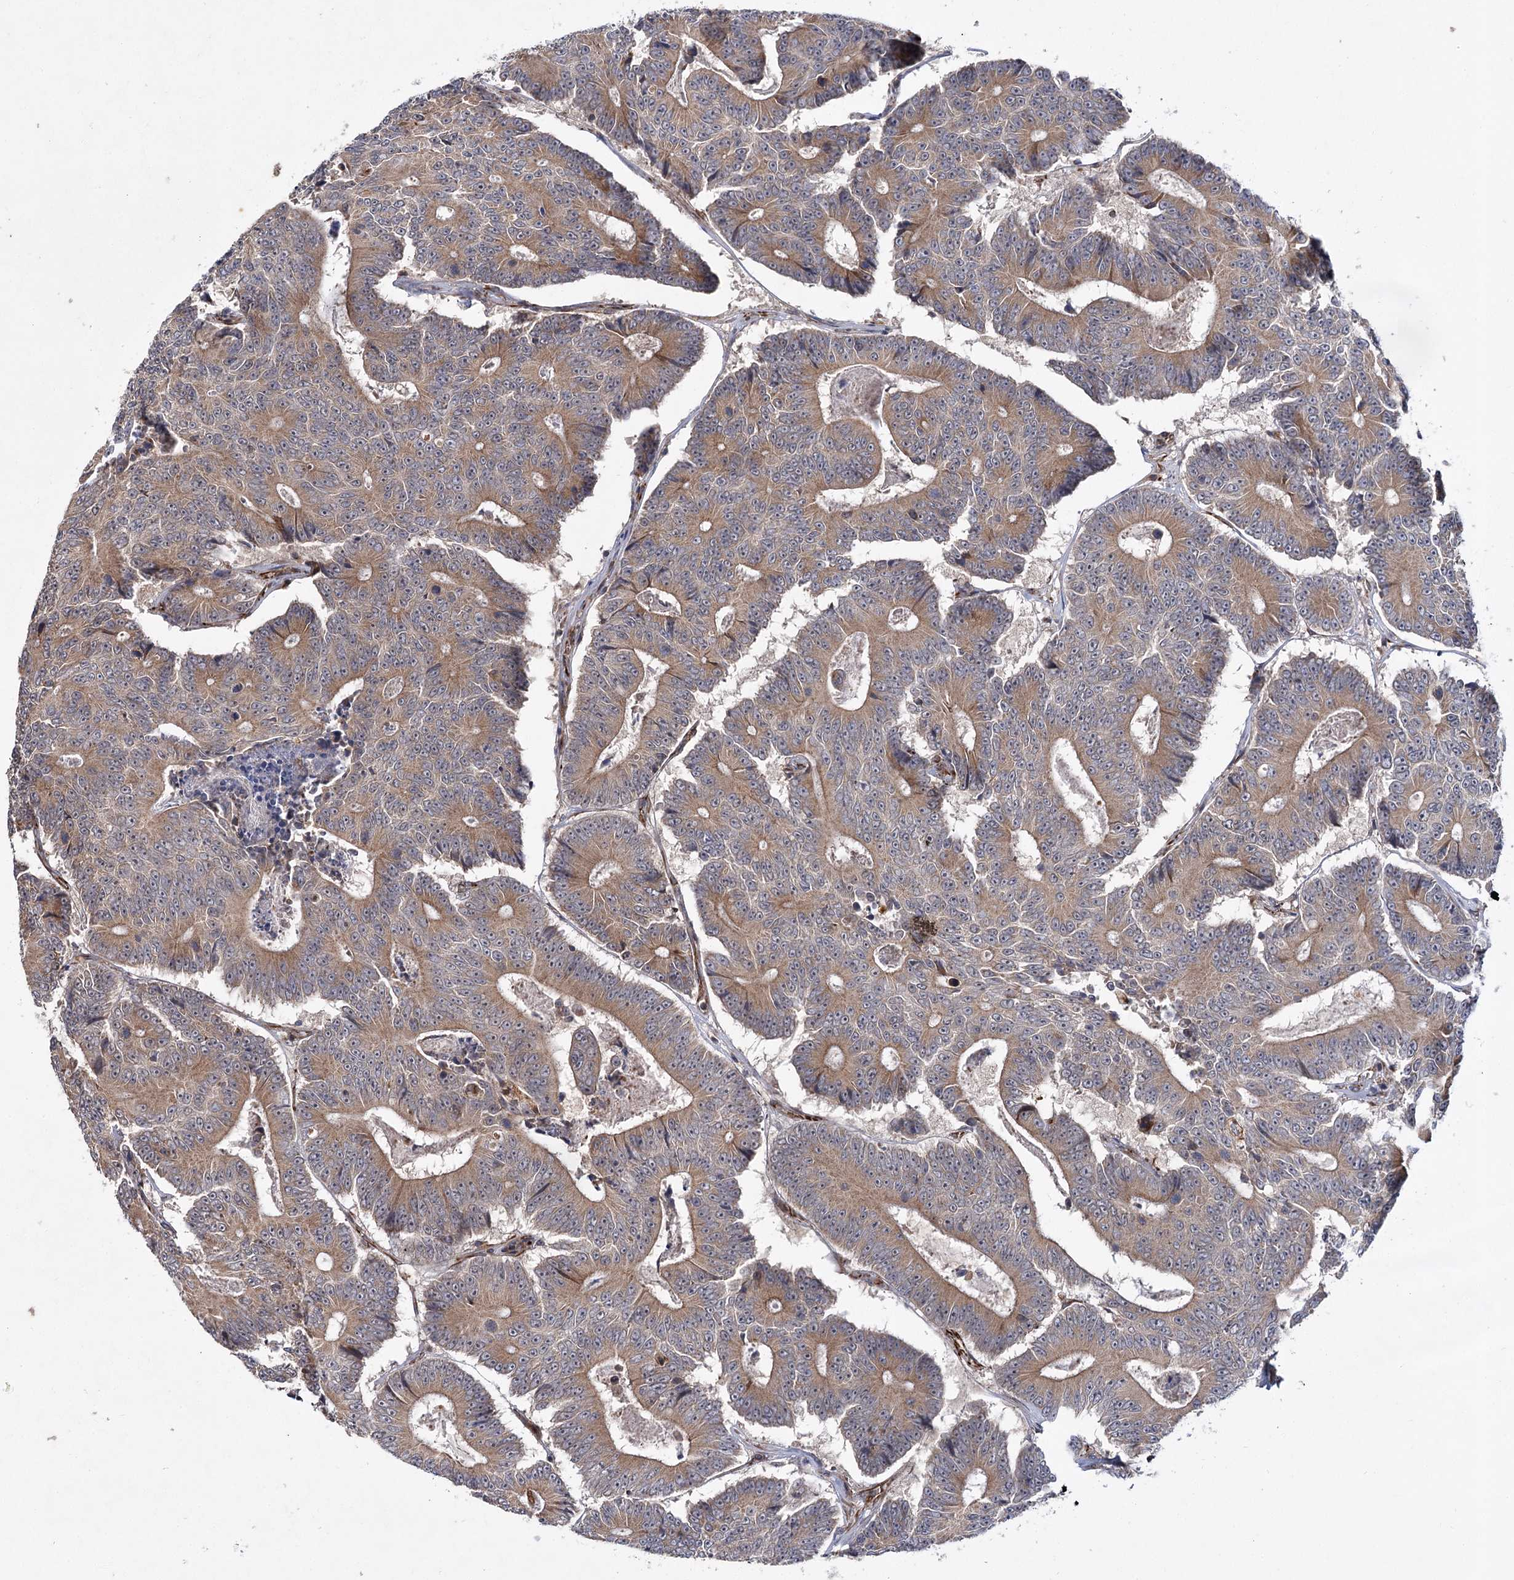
{"staining": {"intensity": "weak", "quantity": ">75%", "location": "cytoplasmic/membranous"}, "tissue": "colorectal cancer", "cell_type": "Tumor cells", "image_type": "cancer", "snomed": [{"axis": "morphology", "description": "Adenocarcinoma, NOS"}, {"axis": "topography", "description": "Colon"}], "caption": "High-magnification brightfield microscopy of adenocarcinoma (colorectal) stained with DAB (3,3'-diaminobenzidine) (brown) and counterstained with hematoxylin (blue). tumor cells exhibit weak cytoplasmic/membranous expression is appreciated in approximately>75% of cells.", "gene": "DPEP2", "patient": {"sex": "male", "age": 83}}